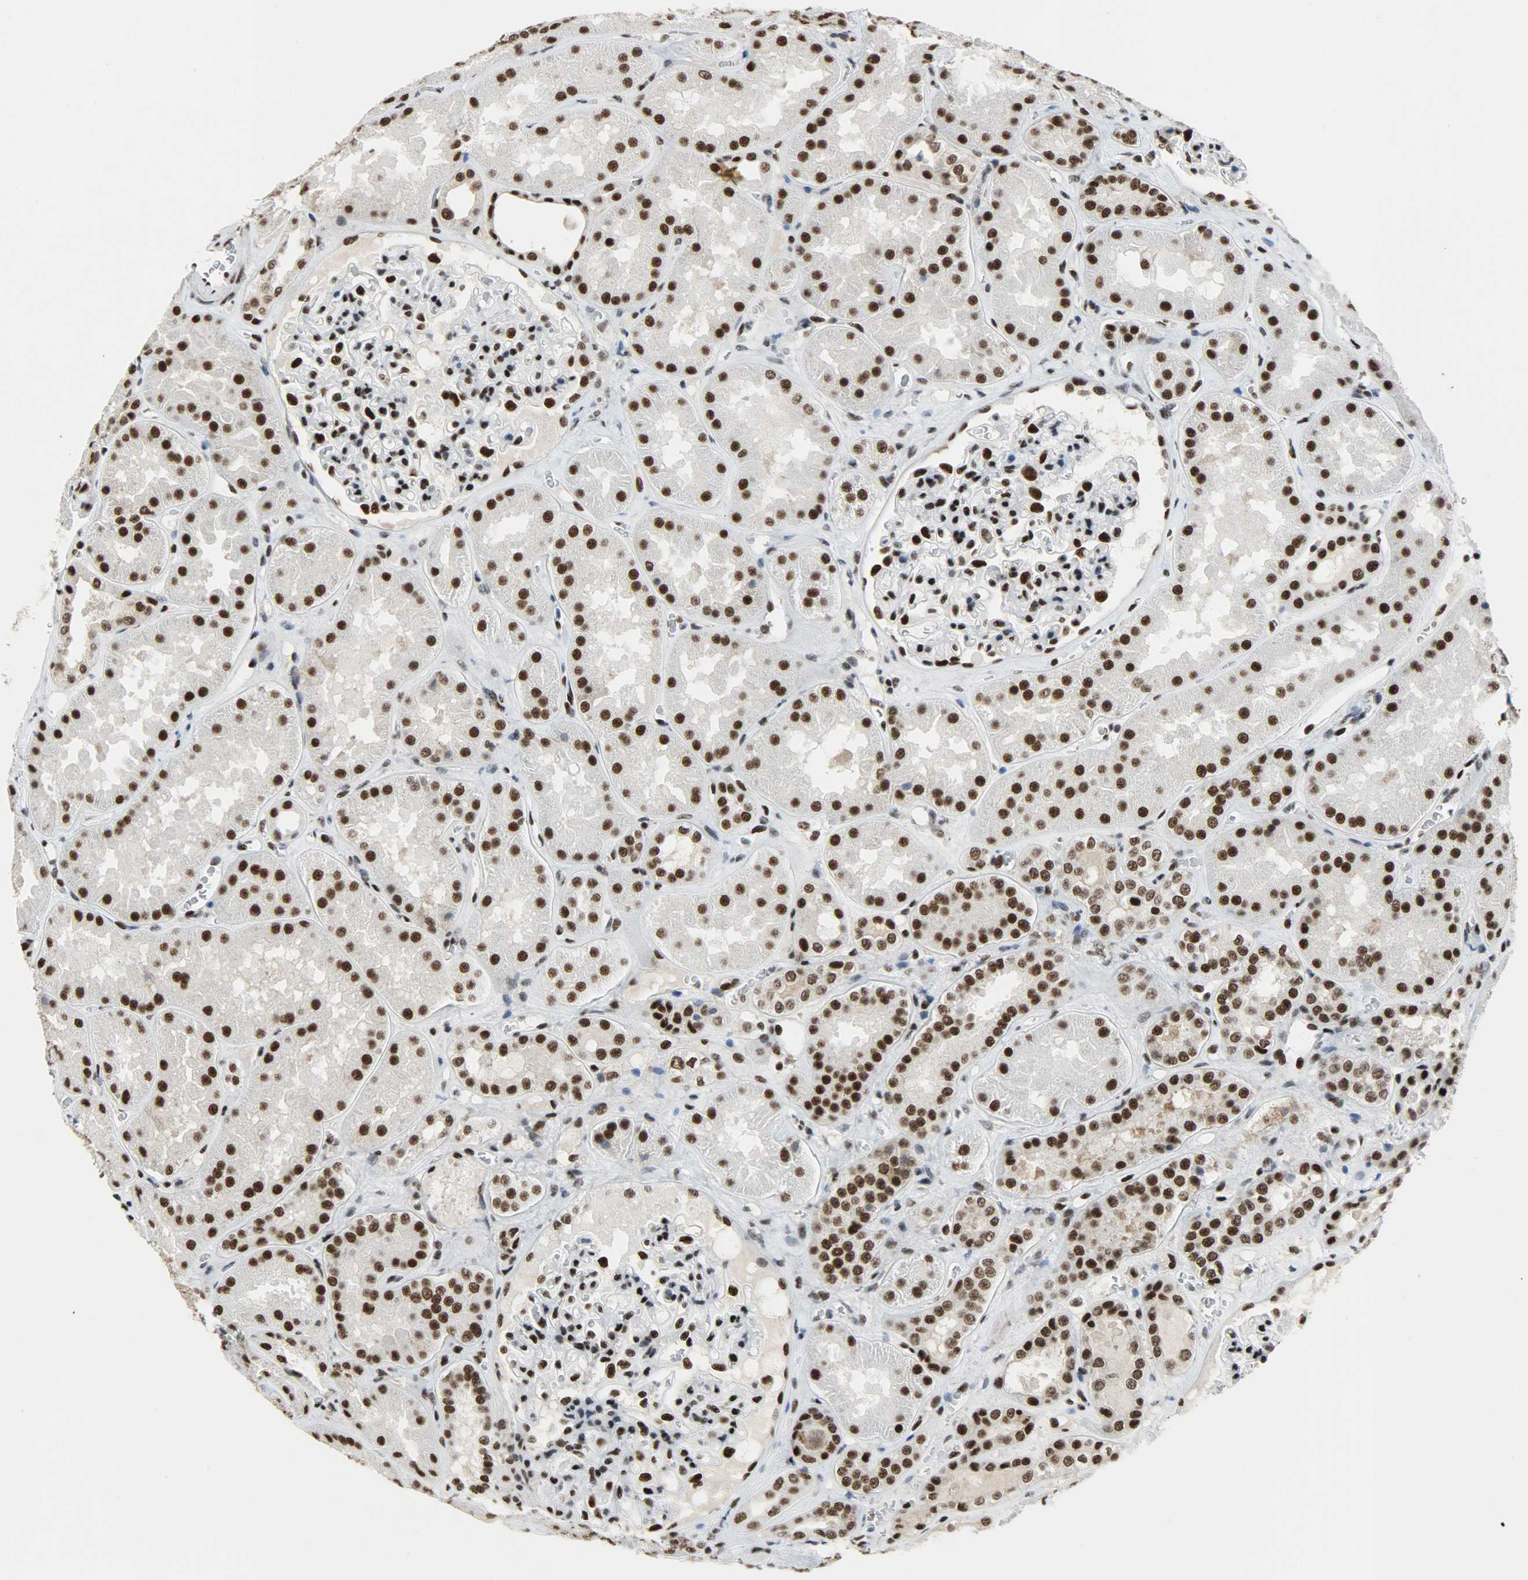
{"staining": {"intensity": "strong", "quantity": ">75%", "location": "nuclear"}, "tissue": "kidney", "cell_type": "Cells in glomeruli", "image_type": "normal", "snomed": [{"axis": "morphology", "description": "Normal tissue, NOS"}, {"axis": "topography", "description": "Kidney"}], "caption": "Immunohistochemistry (IHC) of normal kidney demonstrates high levels of strong nuclear expression in approximately >75% of cells in glomeruli.", "gene": "SSB", "patient": {"sex": "female", "age": 56}}